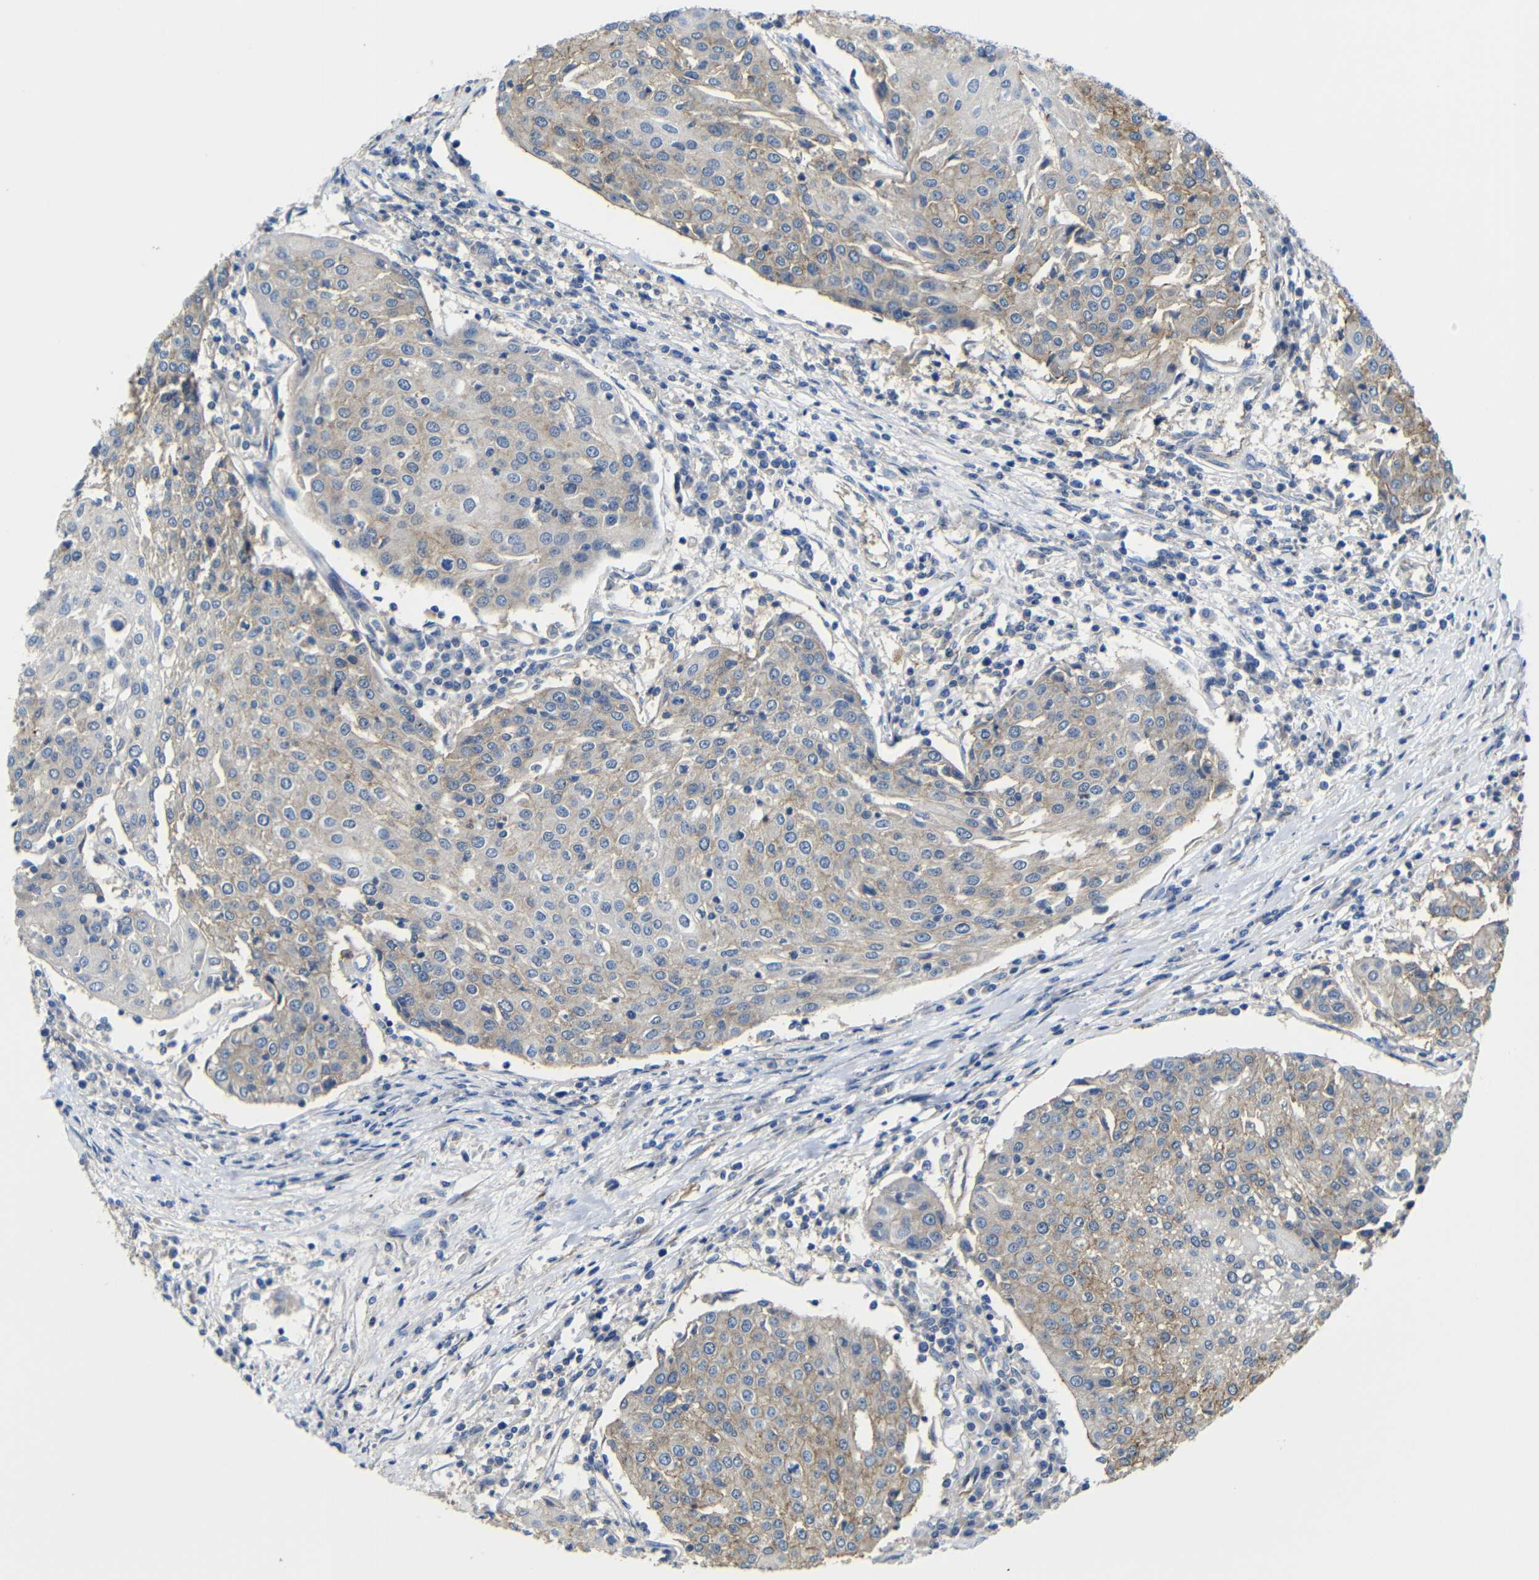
{"staining": {"intensity": "weak", "quantity": "25%-75%", "location": "cytoplasmic/membranous"}, "tissue": "urothelial cancer", "cell_type": "Tumor cells", "image_type": "cancer", "snomed": [{"axis": "morphology", "description": "Urothelial carcinoma, High grade"}, {"axis": "topography", "description": "Urinary bladder"}], "caption": "DAB (3,3'-diaminobenzidine) immunohistochemical staining of urothelial cancer shows weak cytoplasmic/membranous protein staining in approximately 25%-75% of tumor cells.", "gene": "ZNF90", "patient": {"sex": "female", "age": 85}}